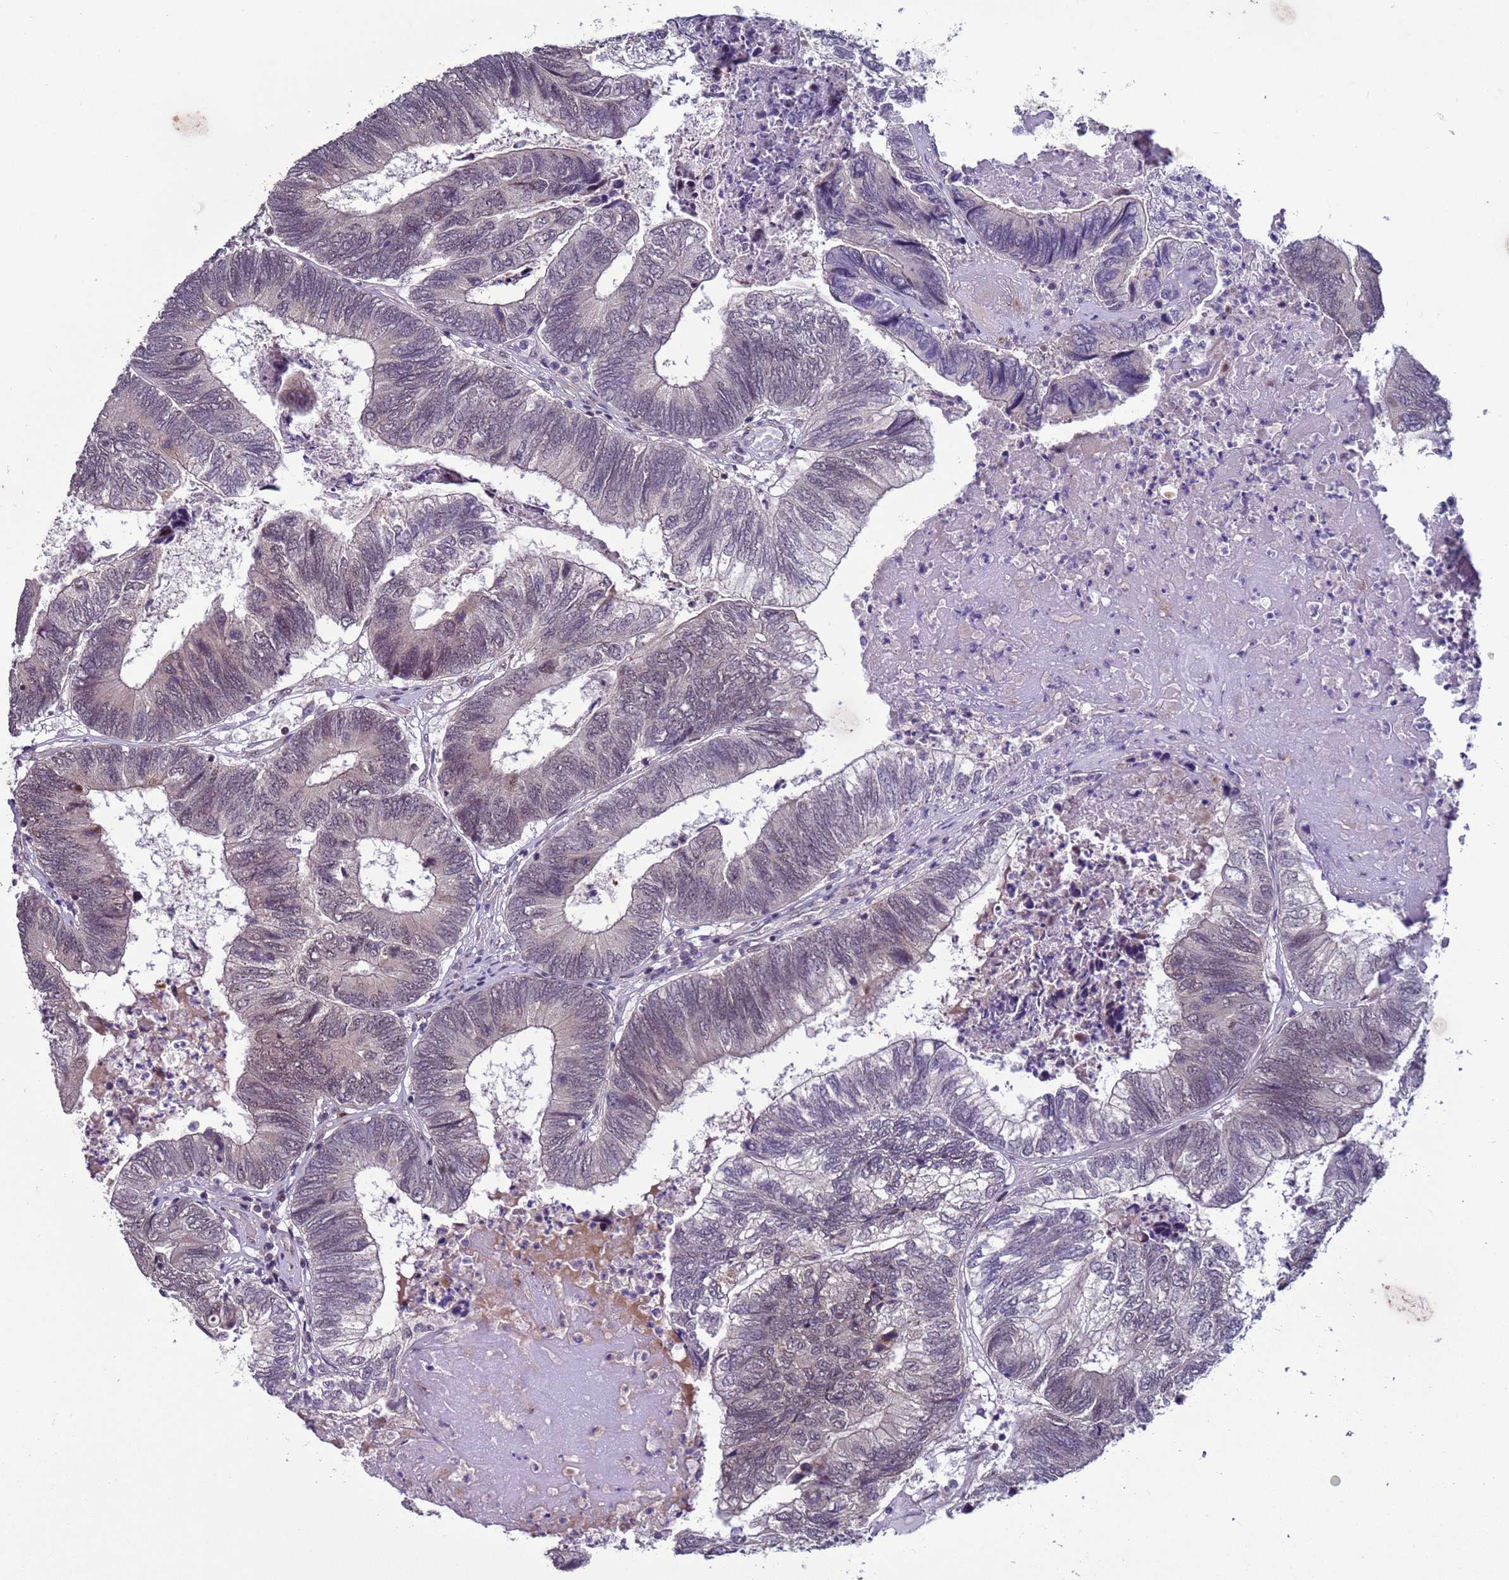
{"staining": {"intensity": "negative", "quantity": "none", "location": "none"}, "tissue": "colorectal cancer", "cell_type": "Tumor cells", "image_type": "cancer", "snomed": [{"axis": "morphology", "description": "Adenocarcinoma, NOS"}, {"axis": "topography", "description": "Colon"}], "caption": "High magnification brightfield microscopy of colorectal cancer stained with DAB (brown) and counterstained with hematoxylin (blue): tumor cells show no significant positivity.", "gene": "SHC3", "patient": {"sex": "female", "age": 67}}